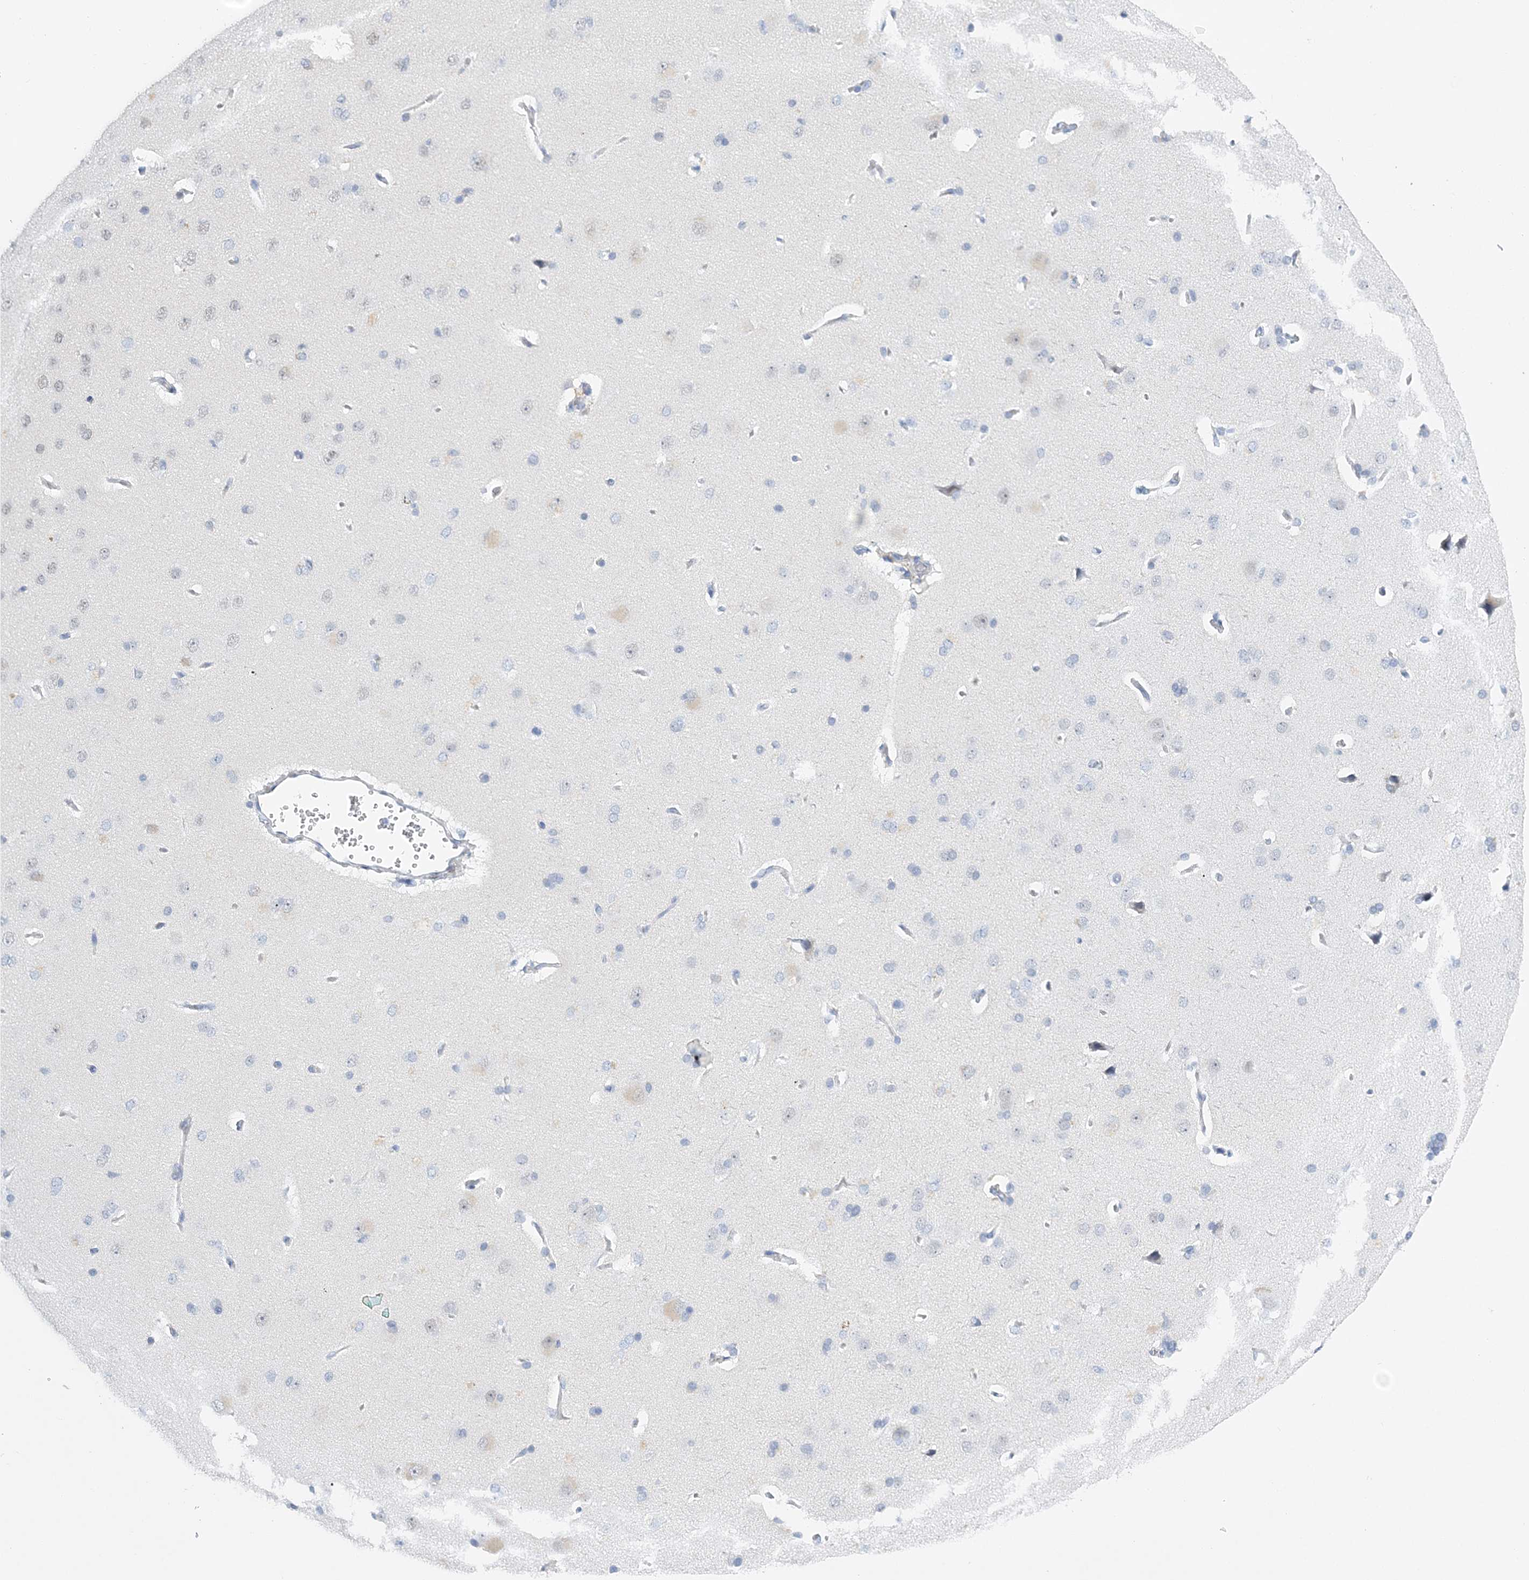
{"staining": {"intensity": "negative", "quantity": "none", "location": "none"}, "tissue": "cerebral cortex", "cell_type": "Endothelial cells", "image_type": "normal", "snomed": [{"axis": "morphology", "description": "Normal tissue, NOS"}, {"axis": "topography", "description": "Cerebral cortex"}], "caption": "This photomicrograph is of benign cerebral cortex stained with immunohistochemistry (IHC) to label a protein in brown with the nuclei are counter-stained blue. There is no expression in endothelial cells. (Stains: DAB (3,3'-diaminobenzidine) immunohistochemistry (IHC) with hematoxylin counter stain, Microscopy: brightfield microscopy at high magnification).", "gene": "PRMT9", "patient": {"sex": "male", "age": 62}}